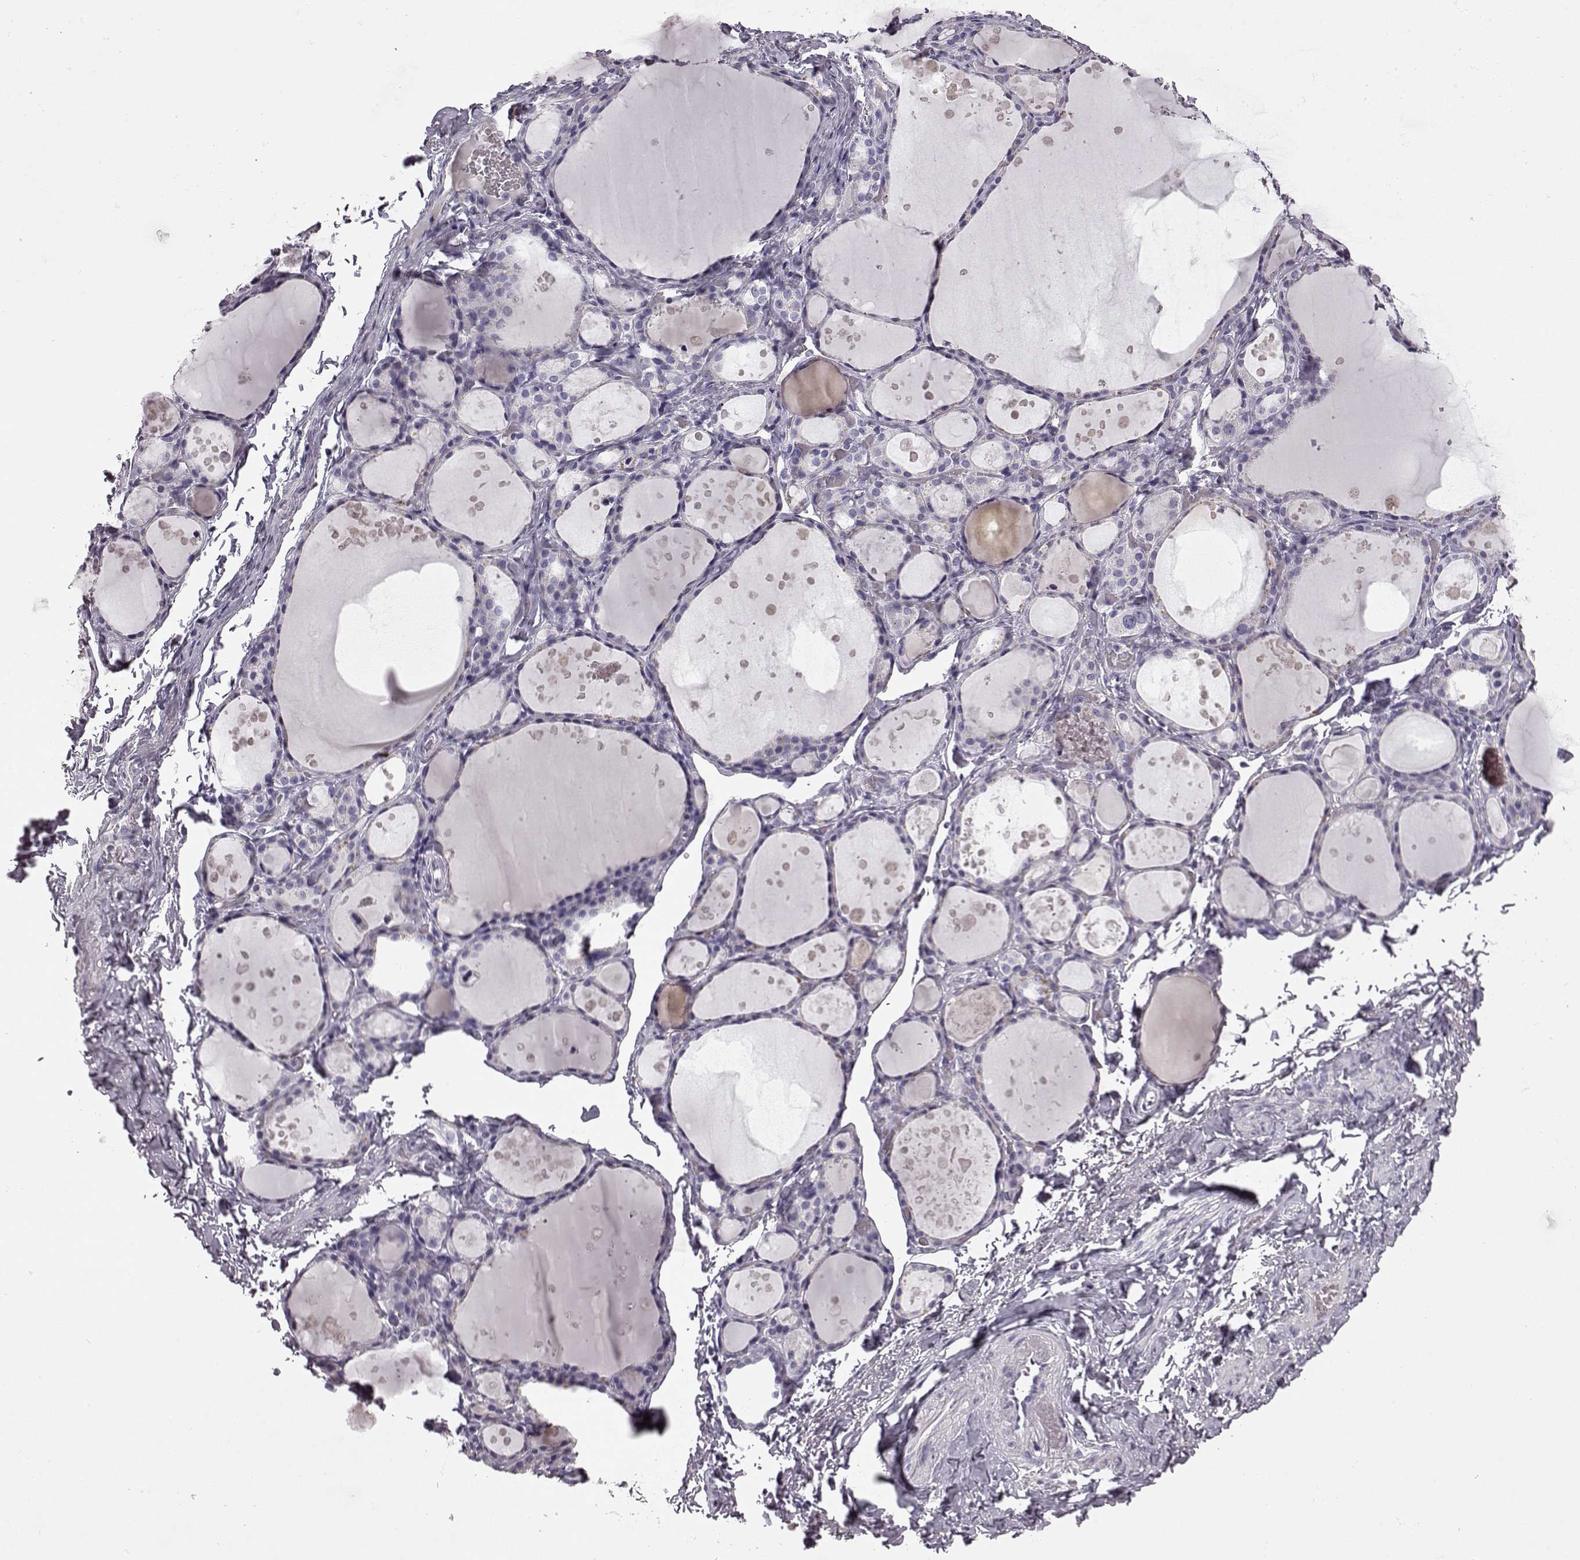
{"staining": {"intensity": "negative", "quantity": "none", "location": "none"}, "tissue": "thyroid gland", "cell_type": "Glandular cells", "image_type": "normal", "snomed": [{"axis": "morphology", "description": "Normal tissue, NOS"}, {"axis": "topography", "description": "Thyroid gland"}], "caption": "Histopathology image shows no significant protein expression in glandular cells of normal thyroid gland.", "gene": "KRT81", "patient": {"sex": "male", "age": 68}}